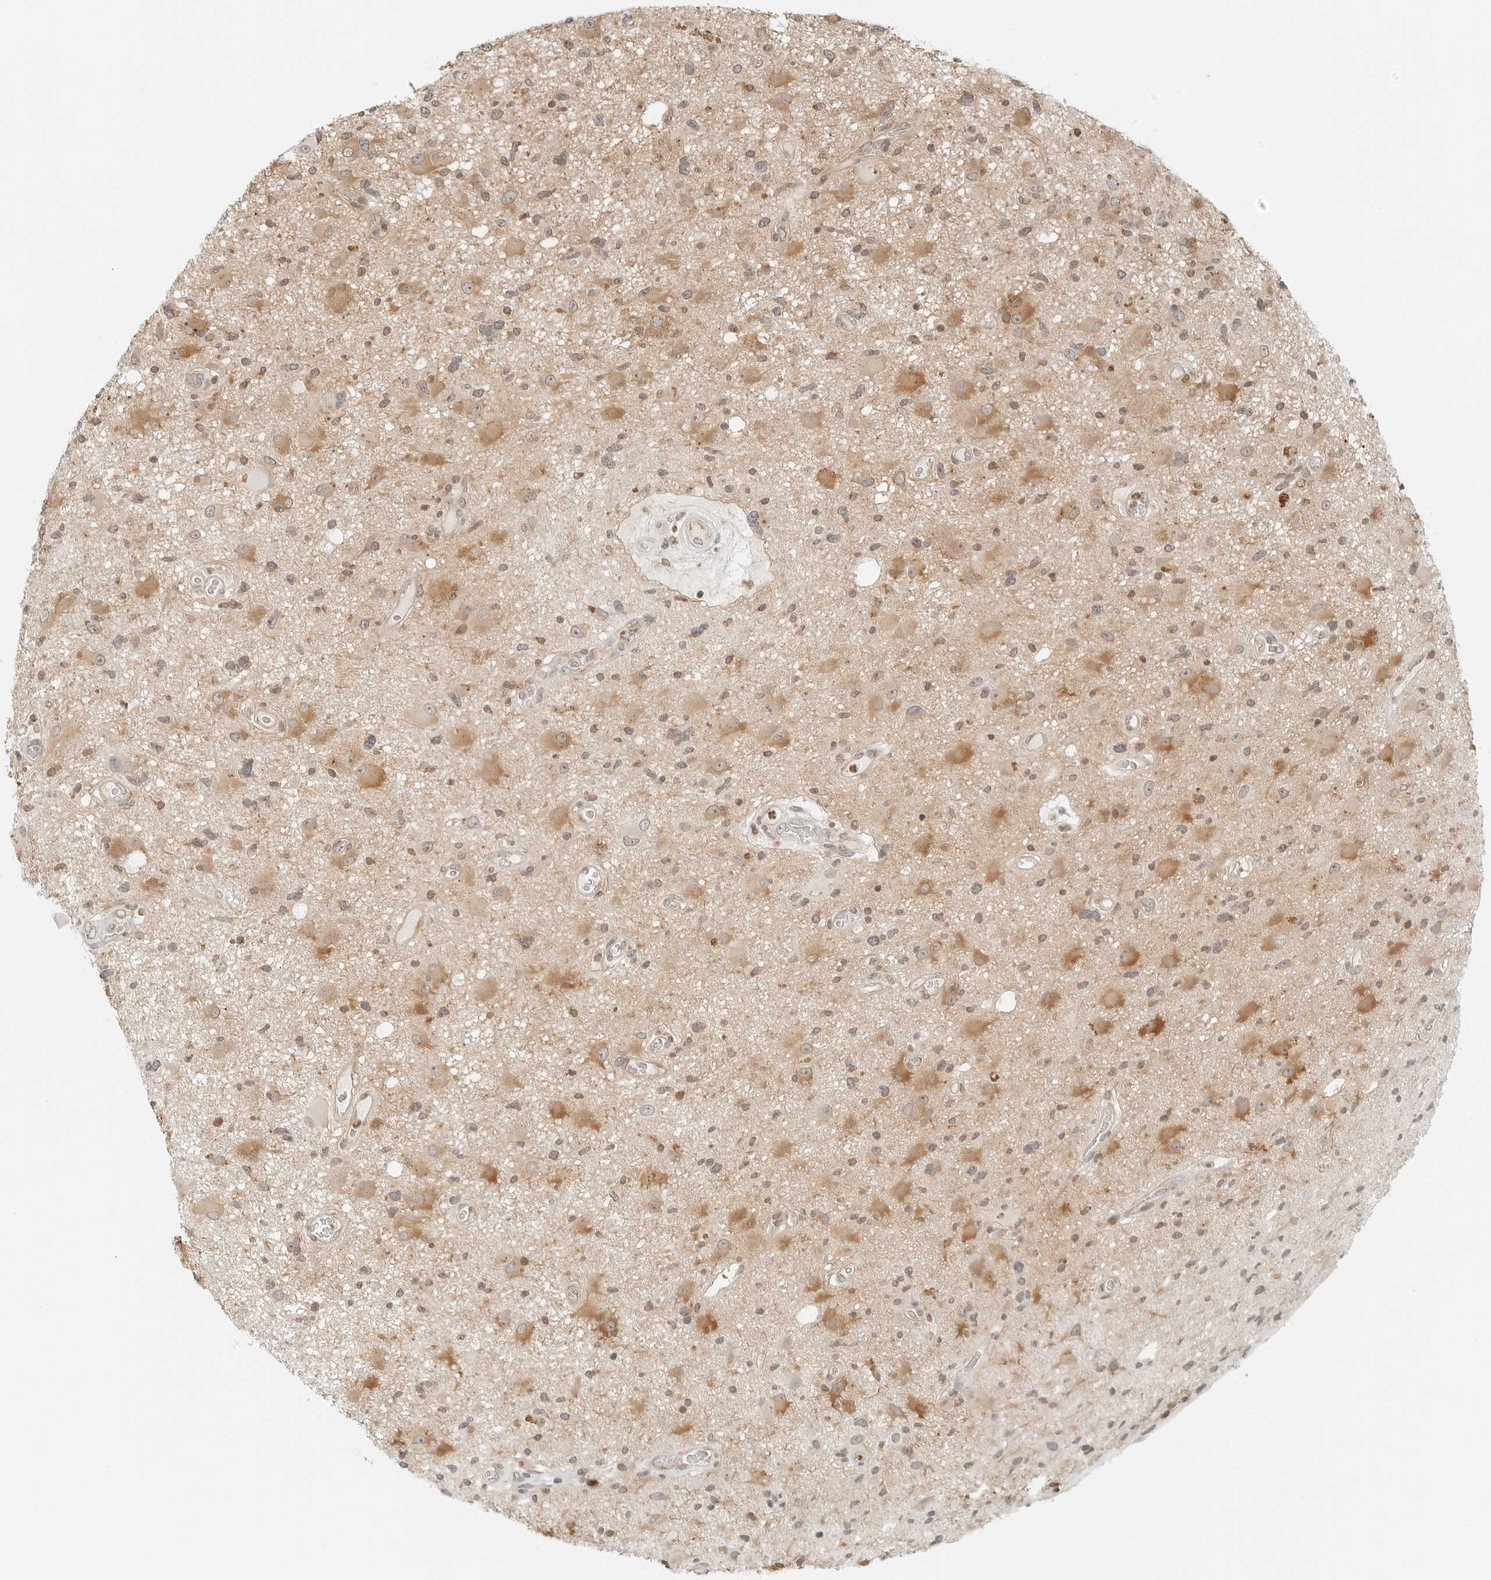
{"staining": {"intensity": "moderate", "quantity": "<25%", "location": "cytoplasmic/membranous"}, "tissue": "glioma", "cell_type": "Tumor cells", "image_type": "cancer", "snomed": [{"axis": "morphology", "description": "Glioma, malignant, High grade"}, {"axis": "topography", "description": "Brain"}], "caption": "Immunohistochemistry photomicrograph of neoplastic tissue: human malignant glioma (high-grade) stained using IHC exhibits low levels of moderate protein expression localized specifically in the cytoplasmic/membranous of tumor cells, appearing as a cytoplasmic/membranous brown color.", "gene": "IQCC", "patient": {"sex": "male", "age": 33}}